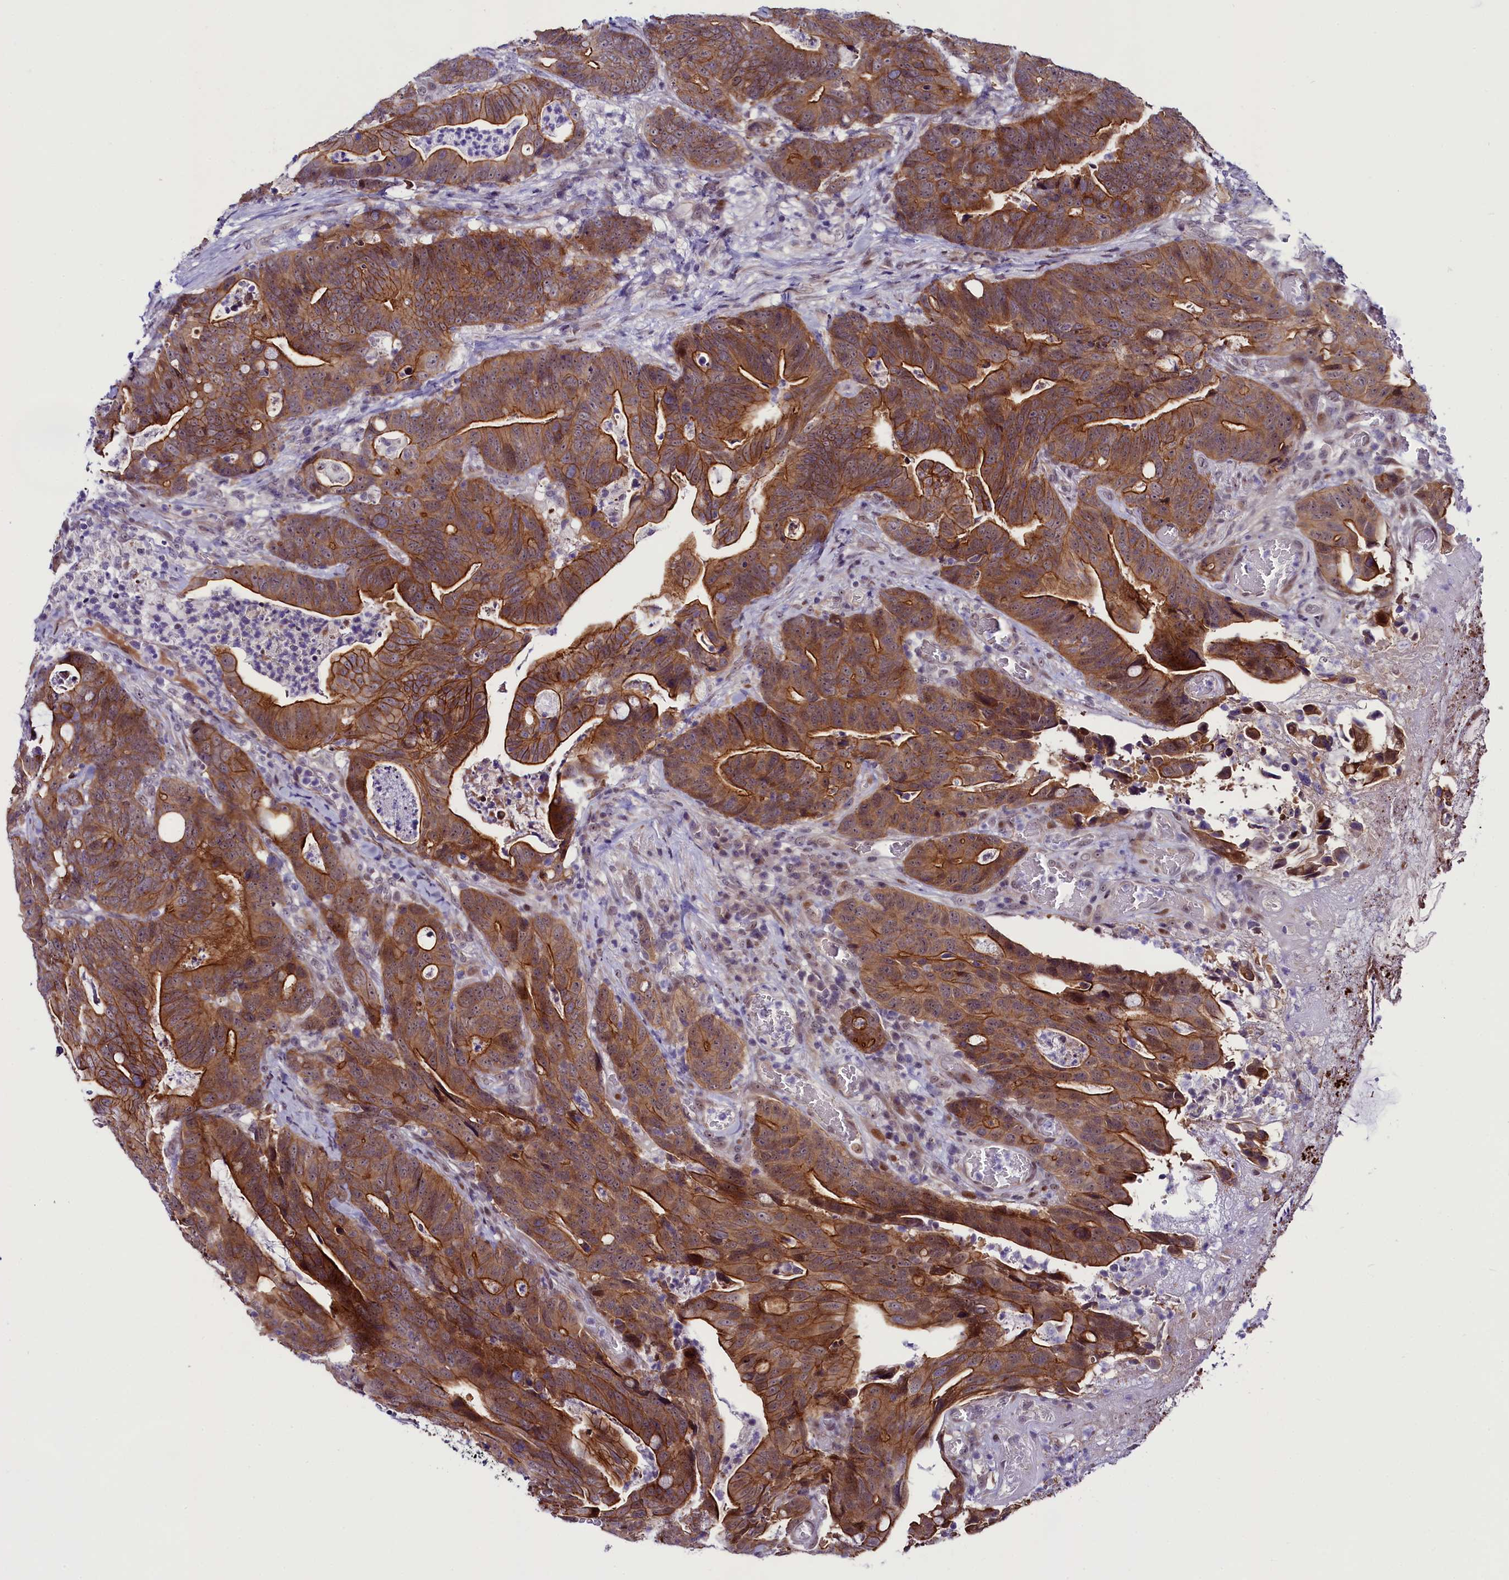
{"staining": {"intensity": "moderate", "quantity": ">75%", "location": "cytoplasmic/membranous"}, "tissue": "colorectal cancer", "cell_type": "Tumor cells", "image_type": "cancer", "snomed": [{"axis": "morphology", "description": "Adenocarcinoma, NOS"}, {"axis": "topography", "description": "Colon"}], "caption": "Adenocarcinoma (colorectal) tissue demonstrates moderate cytoplasmic/membranous positivity in approximately >75% of tumor cells Using DAB (brown) and hematoxylin (blue) stains, captured at high magnification using brightfield microscopy.", "gene": "CCDC106", "patient": {"sex": "female", "age": 82}}